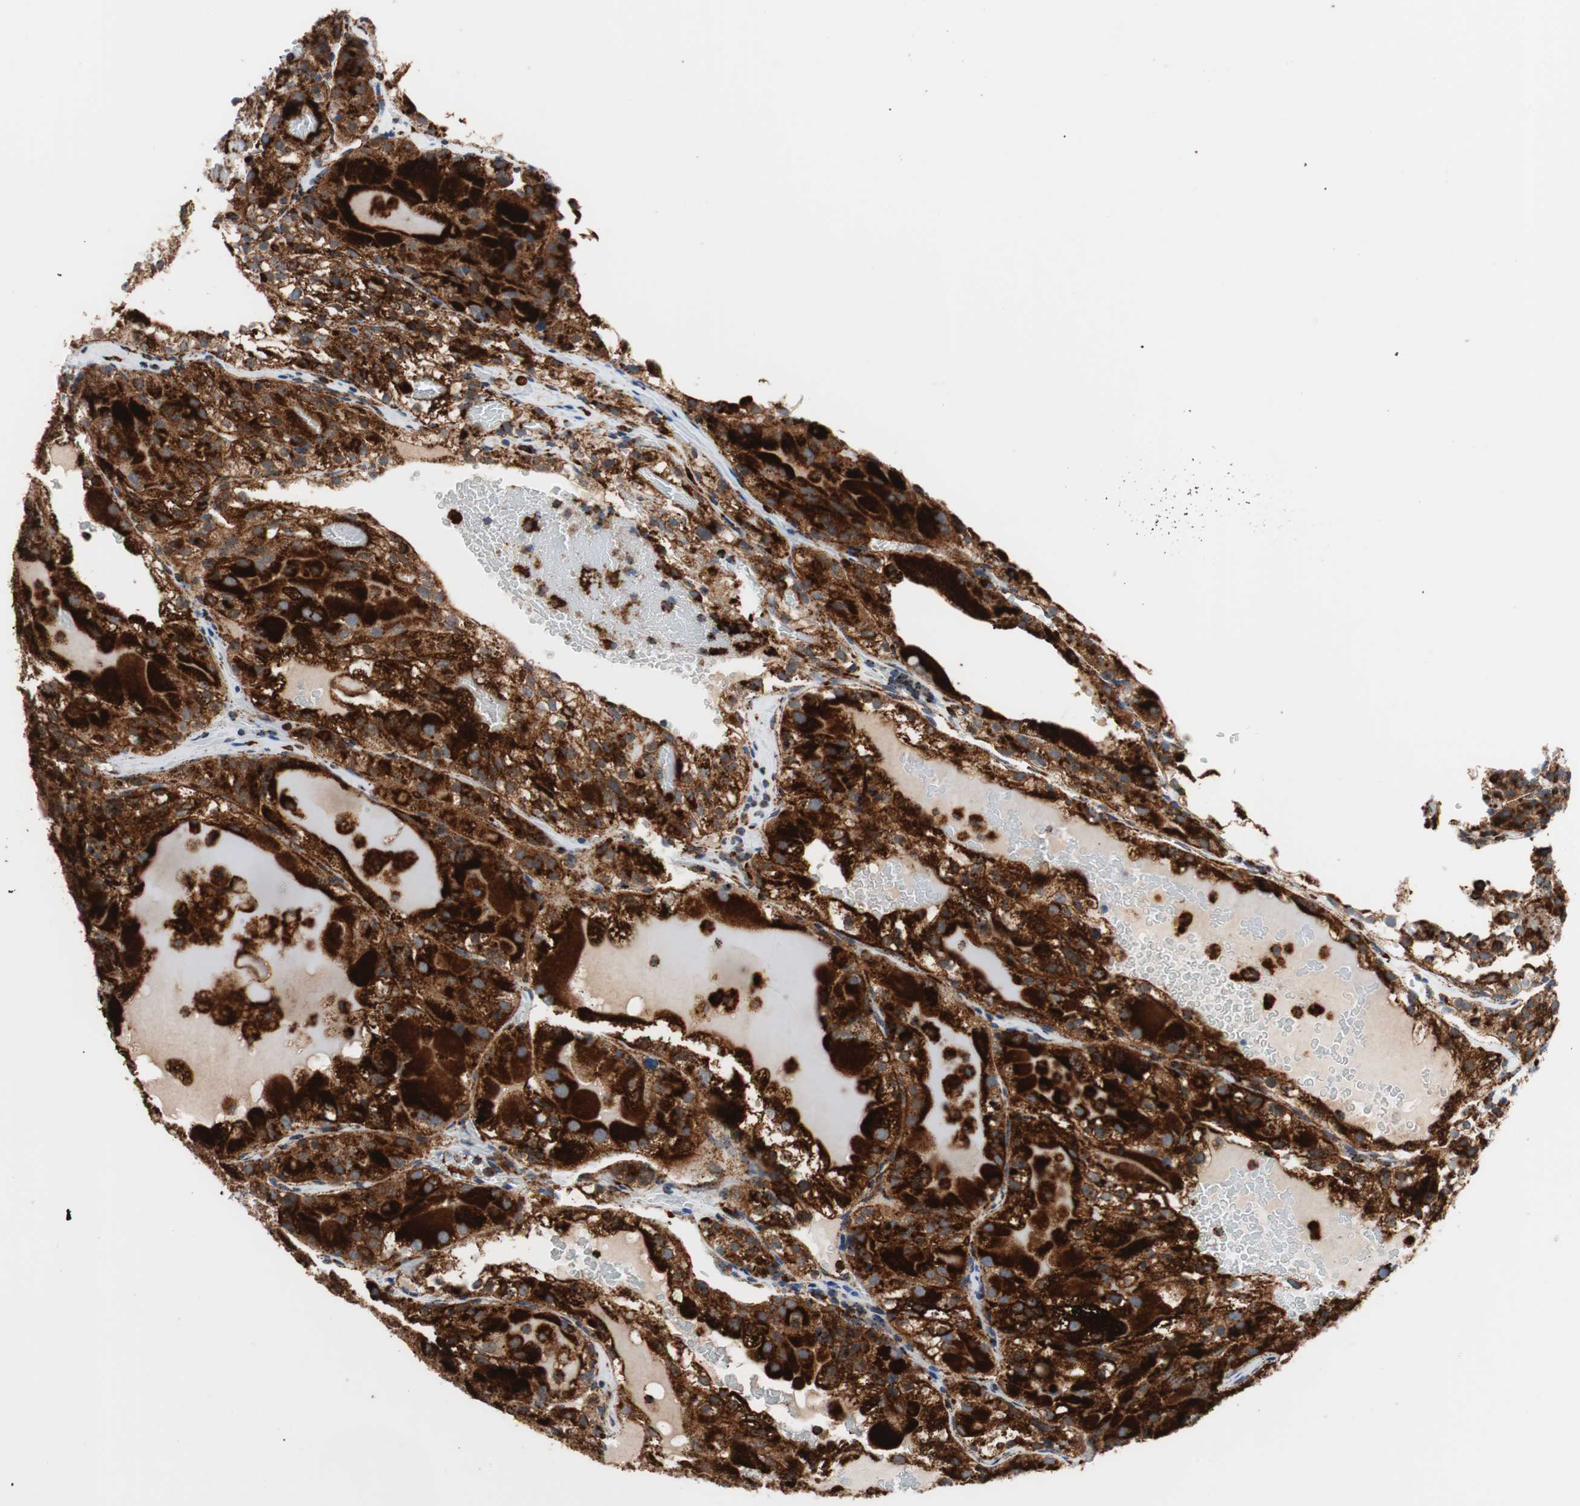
{"staining": {"intensity": "strong", "quantity": ">75%", "location": "cytoplasmic/membranous"}, "tissue": "renal cancer", "cell_type": "Tumor cells", "image_type": "cancer", "snomed": [{"axis": "morphology", "description": "Normal tissue, NOS"}, {"axis": "morphology", "description": "Adenocarcinoma, NOS"}, {"axis": "topography", "description": "Kidney"}], "caption": "Renal cancer (adenocarcinoma) tissue displays strong cytoplasmic/membranous staining in approximately >75% of tumor cells (DAB IHC with brightfield microscopy, high magnification).", "gene": "LAMP1", "patient": {"sex": "male", "age": 61}}